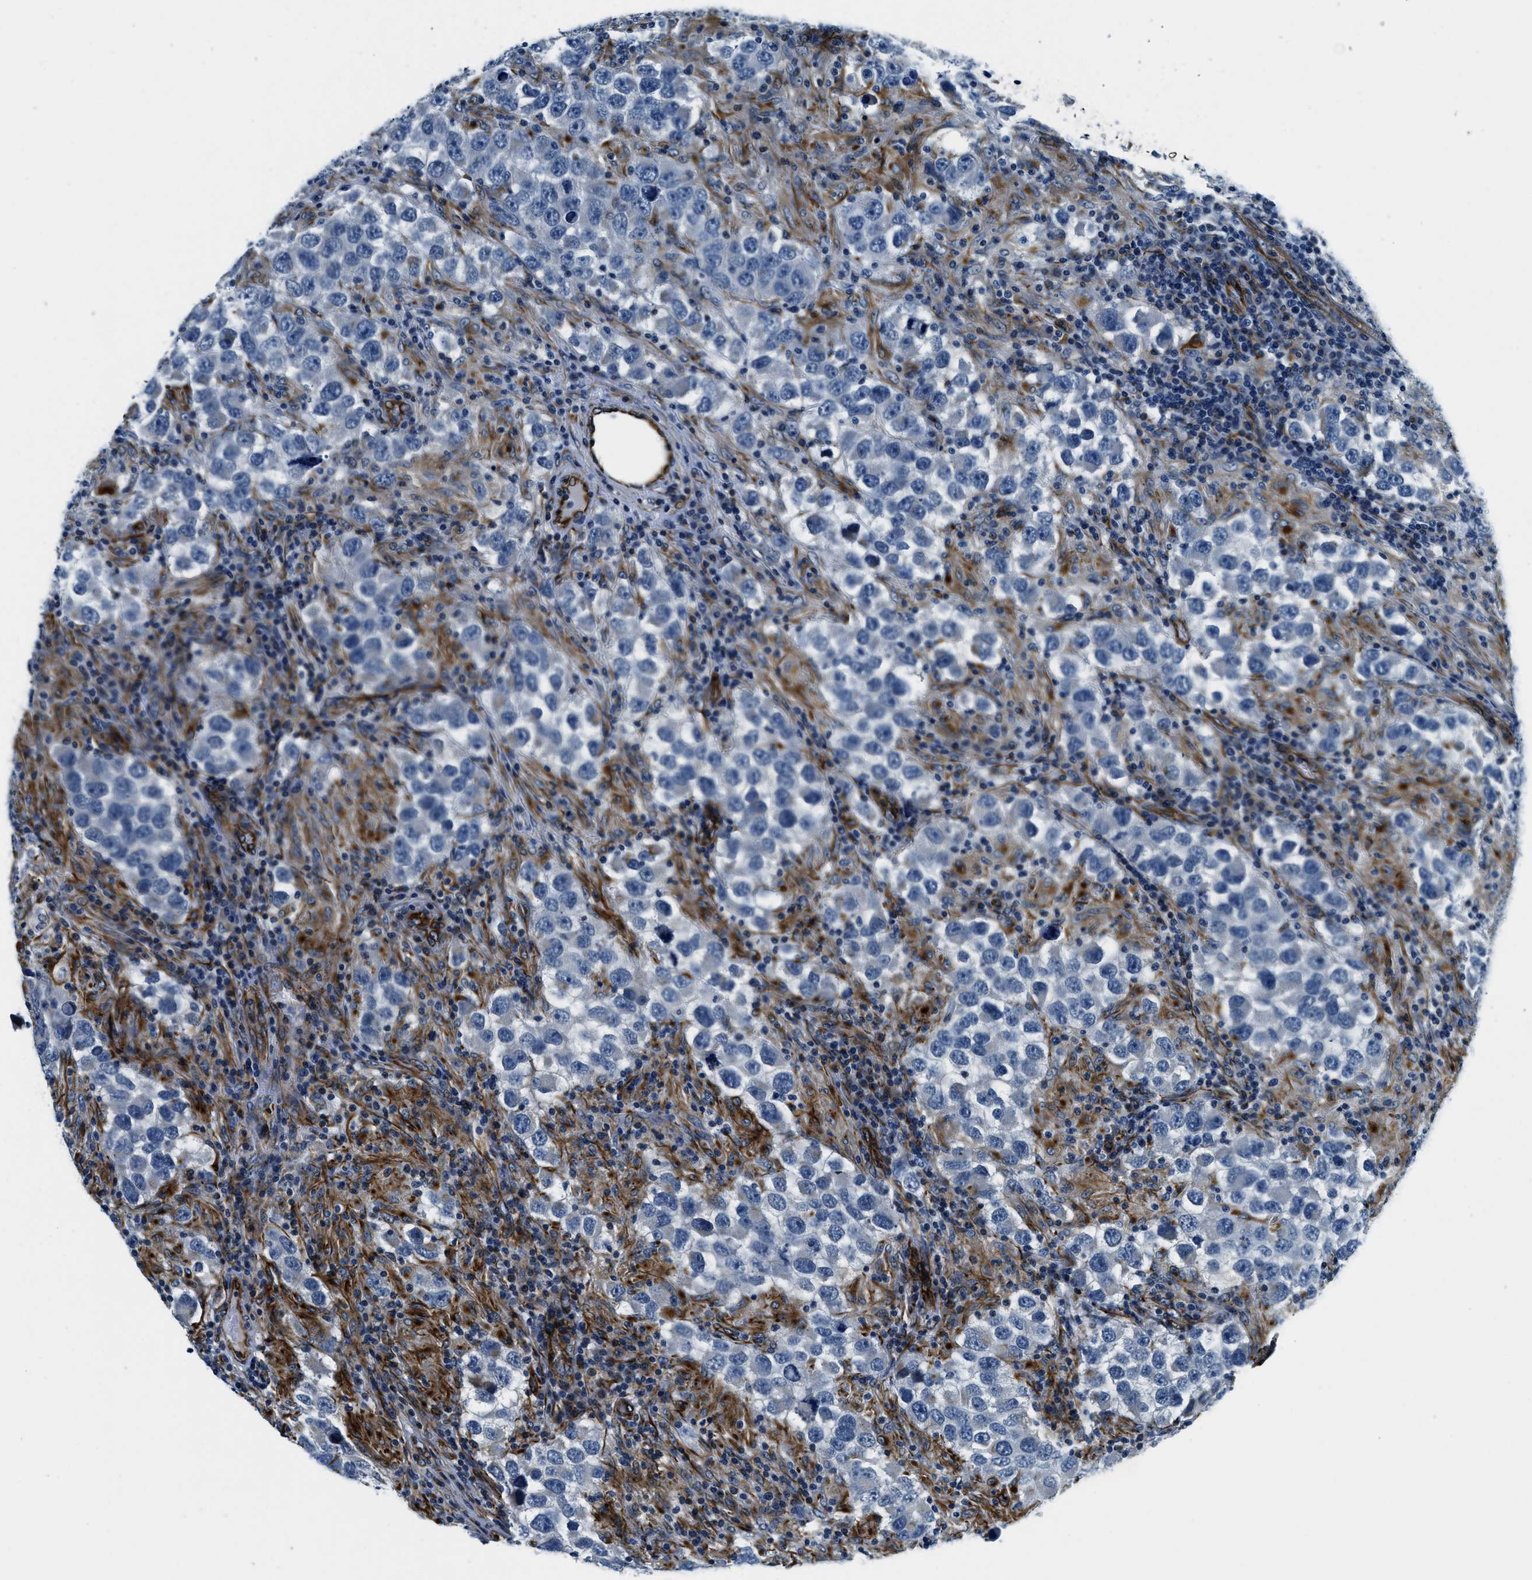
{"staining": {"intensity": "negative", "quantity": "none", "location": "none"}, "tissue": "testis cancer", "cell_type": "Tumor cells", "image_type": "cancer", "snomed": [{"axis": "morphology", "description": "Carcinoma, Embryonal, NOS"}, {"axis": "topography", "description": "Testis"}], "caption": "The photomicrograph demonstrates no staining of tumor cells in testis embryonal carcinoma.", "gene": "GNS", "patient": {"sex": "male", "age": 21}}